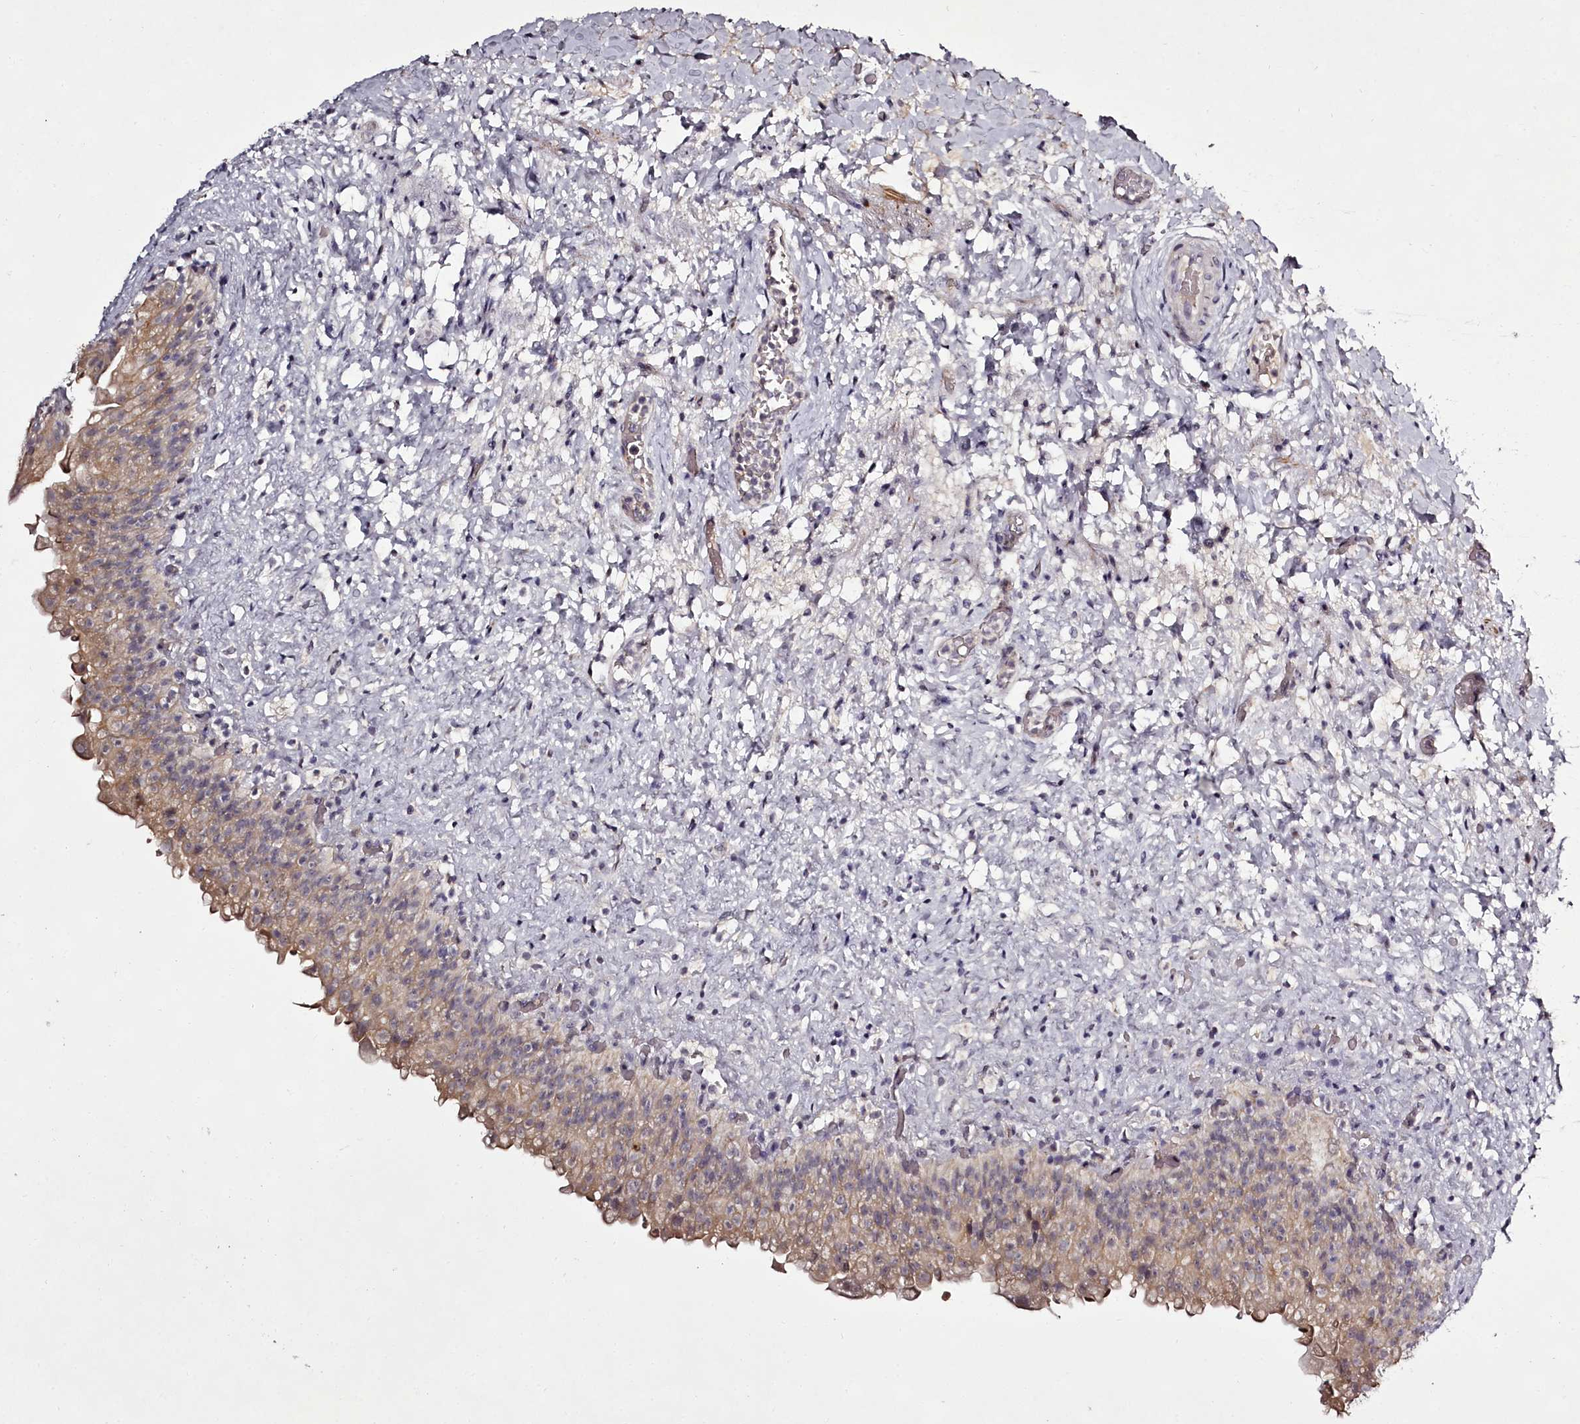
{"staining": {"intensity": "weak", "quantity": "25%-75%", "location": "cytoplasmic/membranous"}, "tissue": "urinary bladder", "cell_type": "Urothelial cells", "image_type": "normal", "snomed": [{"axis": "morphology", "description": "Normal tissue, NOS"}, {"axis": "topography", "description": "Urinary bladder"}], "caption": "Immunohistochemical staining of benign human urinary bladder reveals weak cytoplasmic/membranous protein positivity in approximately 25%-75% of urothelial cells. The staining was performed using DAB, with brown indicating positive protein expression. Nuclei are stained blue with hematoxylin.", "gene": "RBMXL2", "patient": {"sex": "female", "age": 27}}